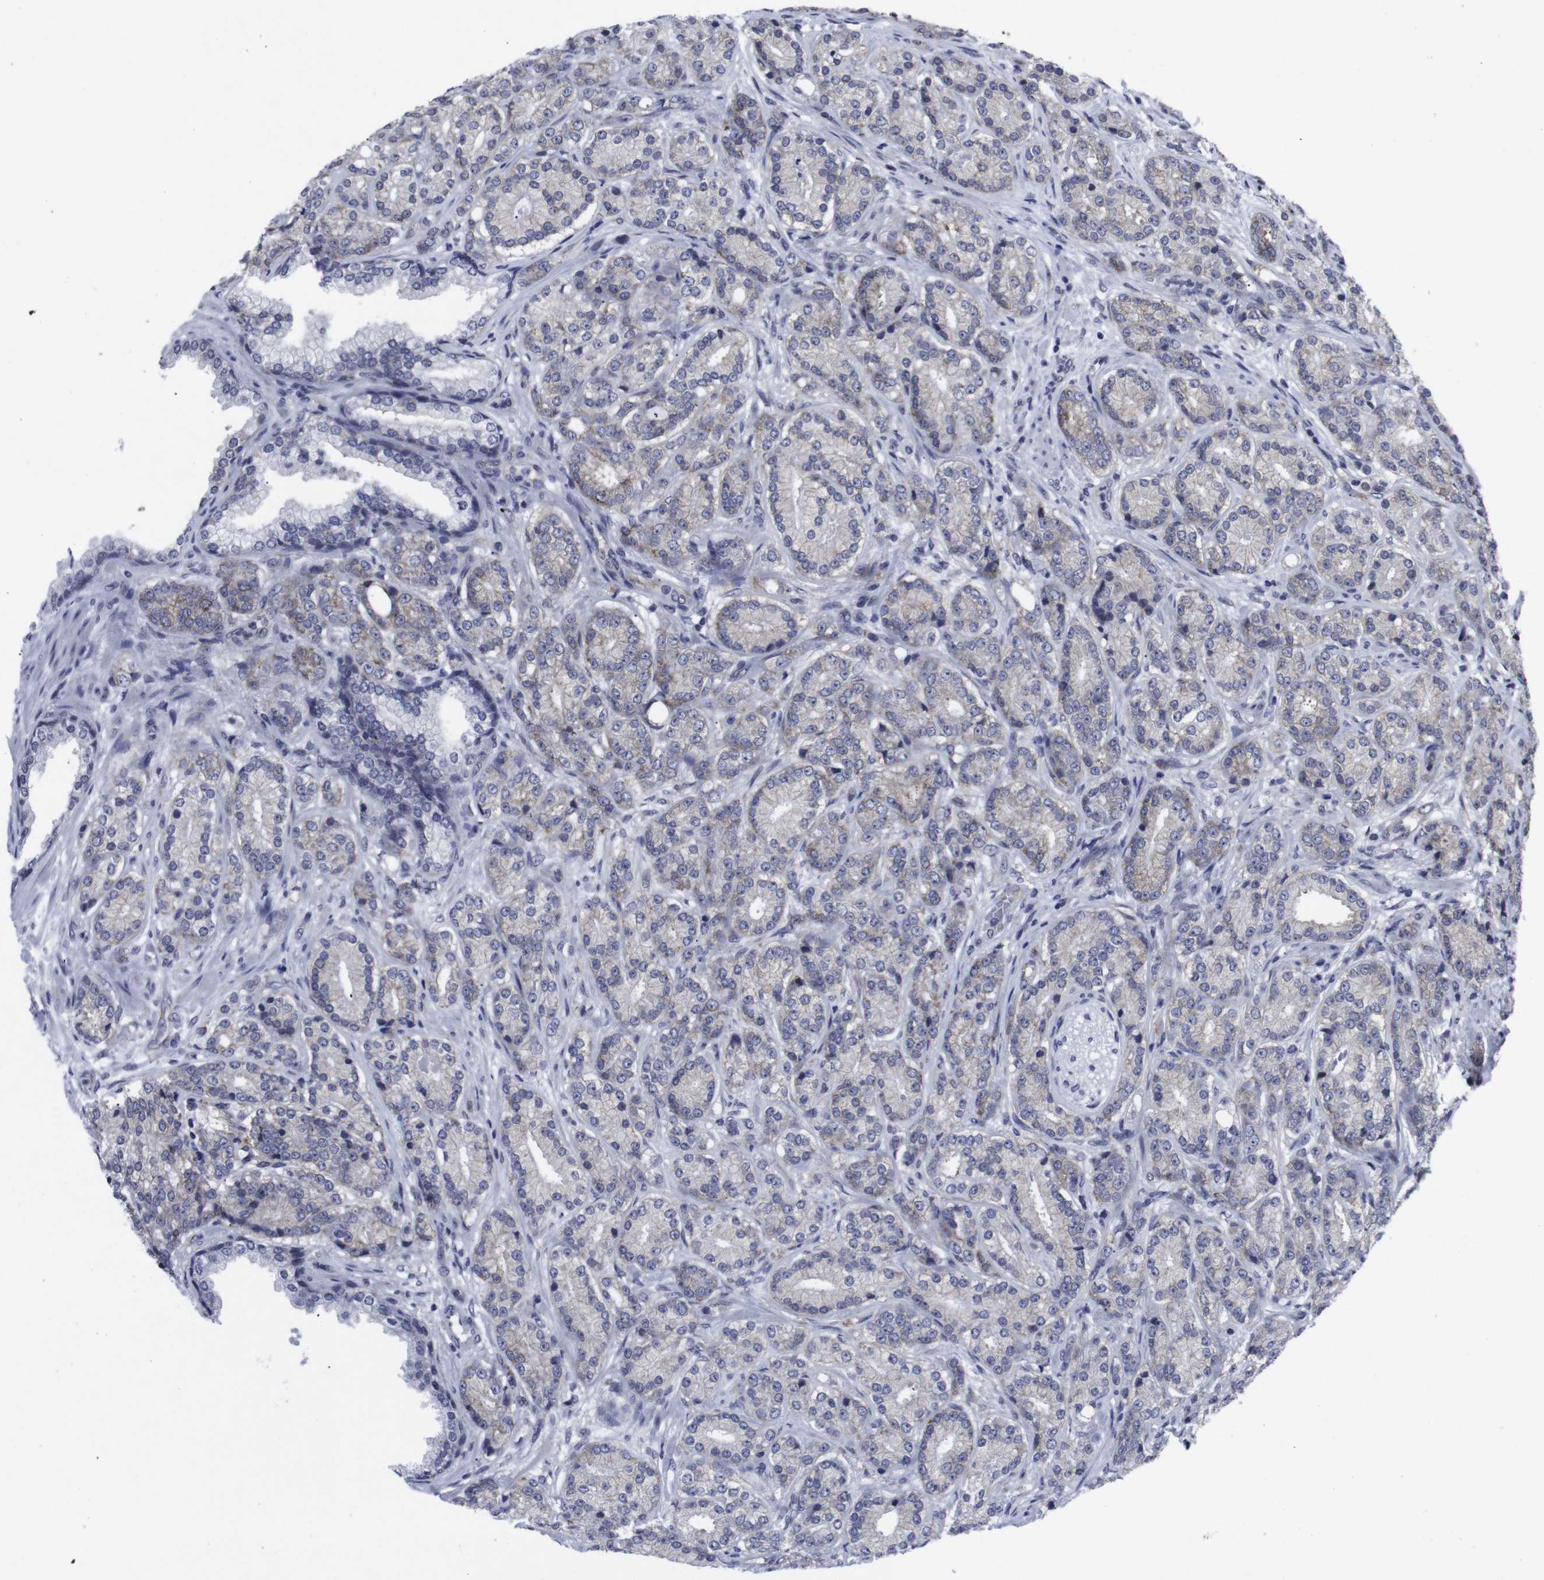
{"staining": {"intensity": "weak", "quantity": "<25%", "location": "cytoplasmic/membranous"}, "tissue": "prostate cancer", "cell_type": "Tumor cells", "image_type": "cancer", "snomed": [{"axis": "morphology", "description": "Adenocarcinoma, High grade"}, {"axis": "topography", "description": "Prostate"}], "caption": "Tumor cells show no significant protein staining in prostate cancer (adenocarcinoma (high-grade)).", "gene": "GEMIN2", "patient": {"sex": "male", "age": 61}}